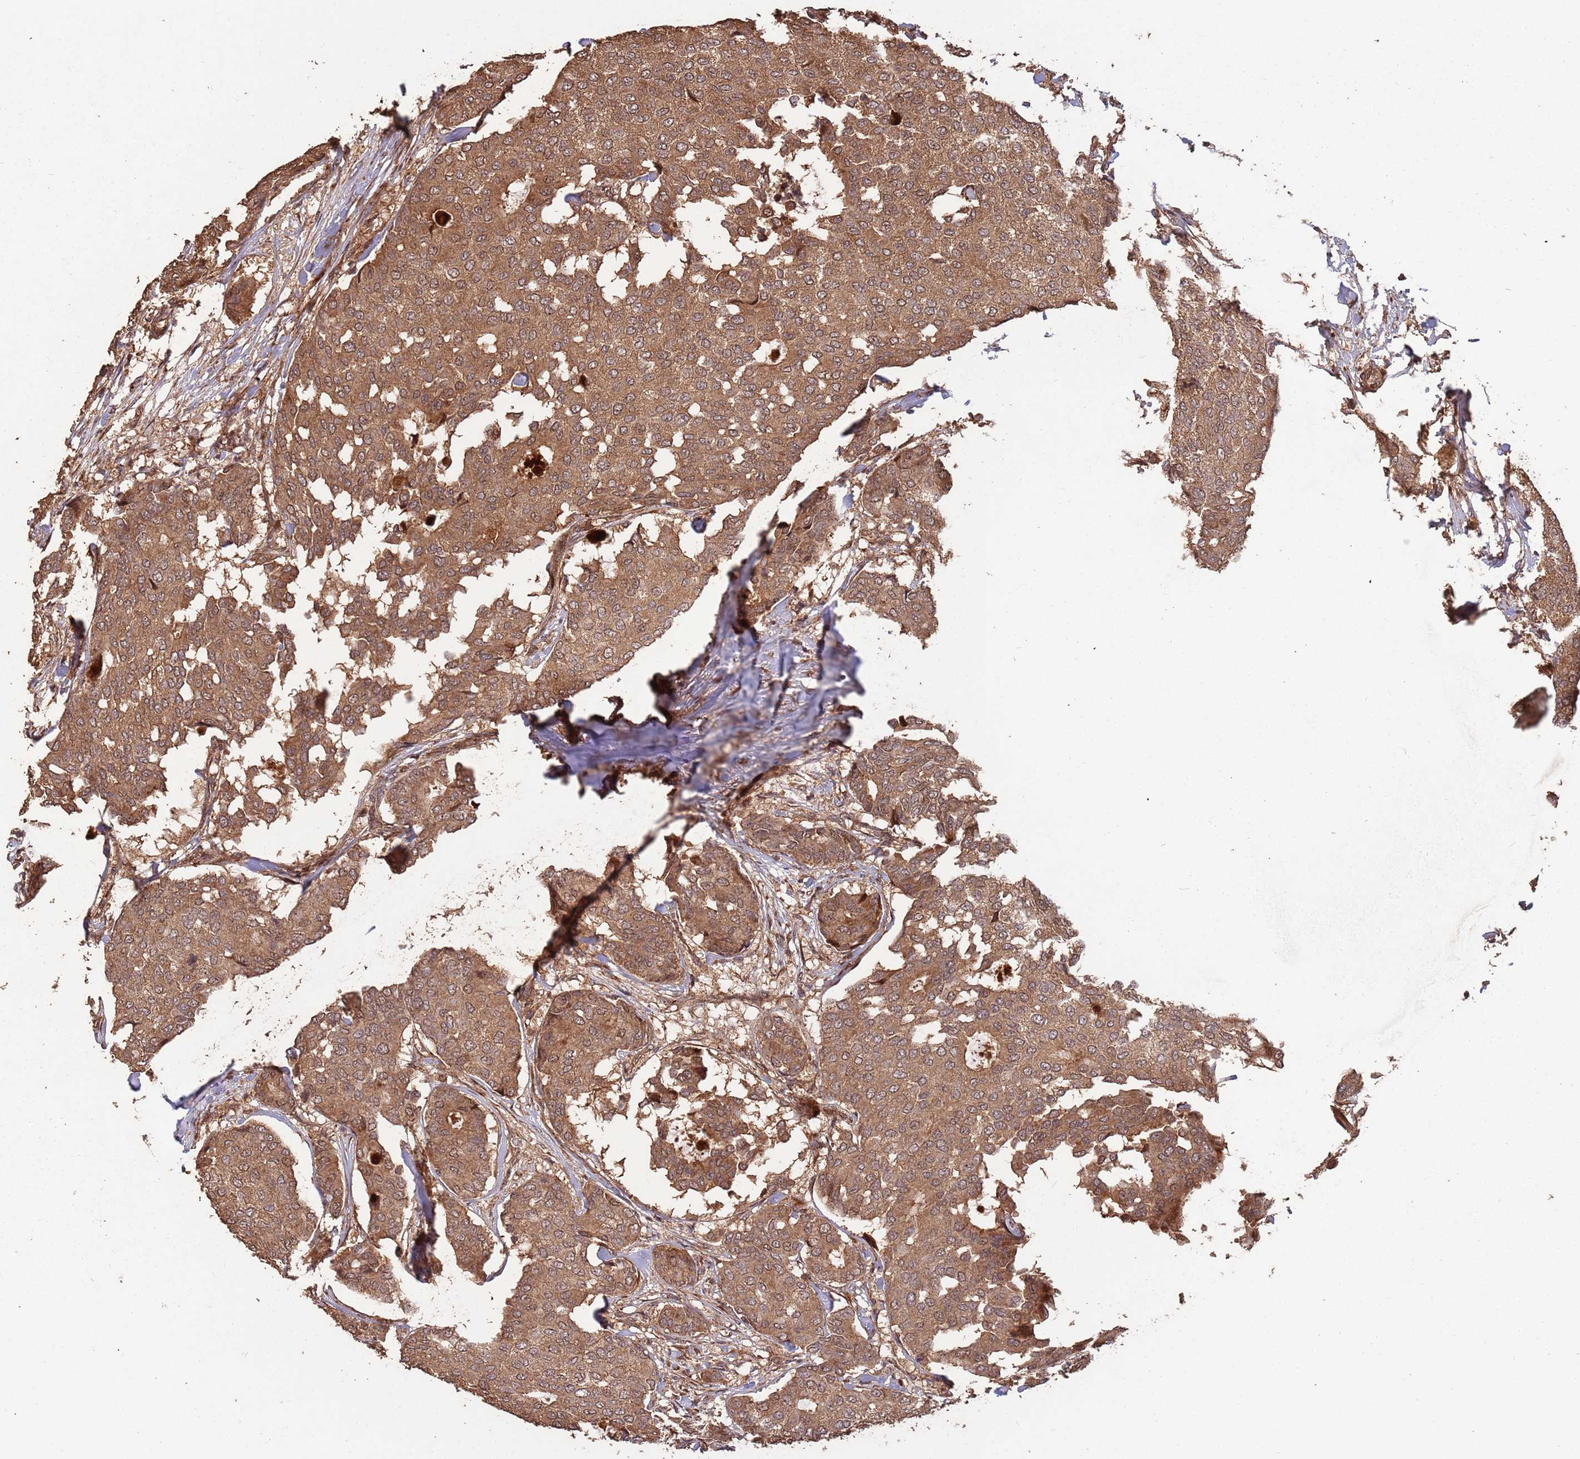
{"staining": {"intensity": "moderate", "quantity": ">75%", "location": "cytoplasmic/membranous"}, "tissue": "breast cancer", "cell_type": "Tumor cells", "image_type": "cancer", "snomed": [{"axis": "morphology", "description": "Duct carcinoma"}, {"axis": "topography", "description": "Breast"}], "caption": "Moderate cytoplasmic/membranous protein staining is appreciated in approximately >75% of tumor cells in breast cancer. Using DAB (3,3'-diaminobenzidine) (brown) and hematoxylin (blue) stains, captured at high magnification using brightfield microscopy.", "gene": "ZNF428", "patient": {"sex": "female", "age": 75}}